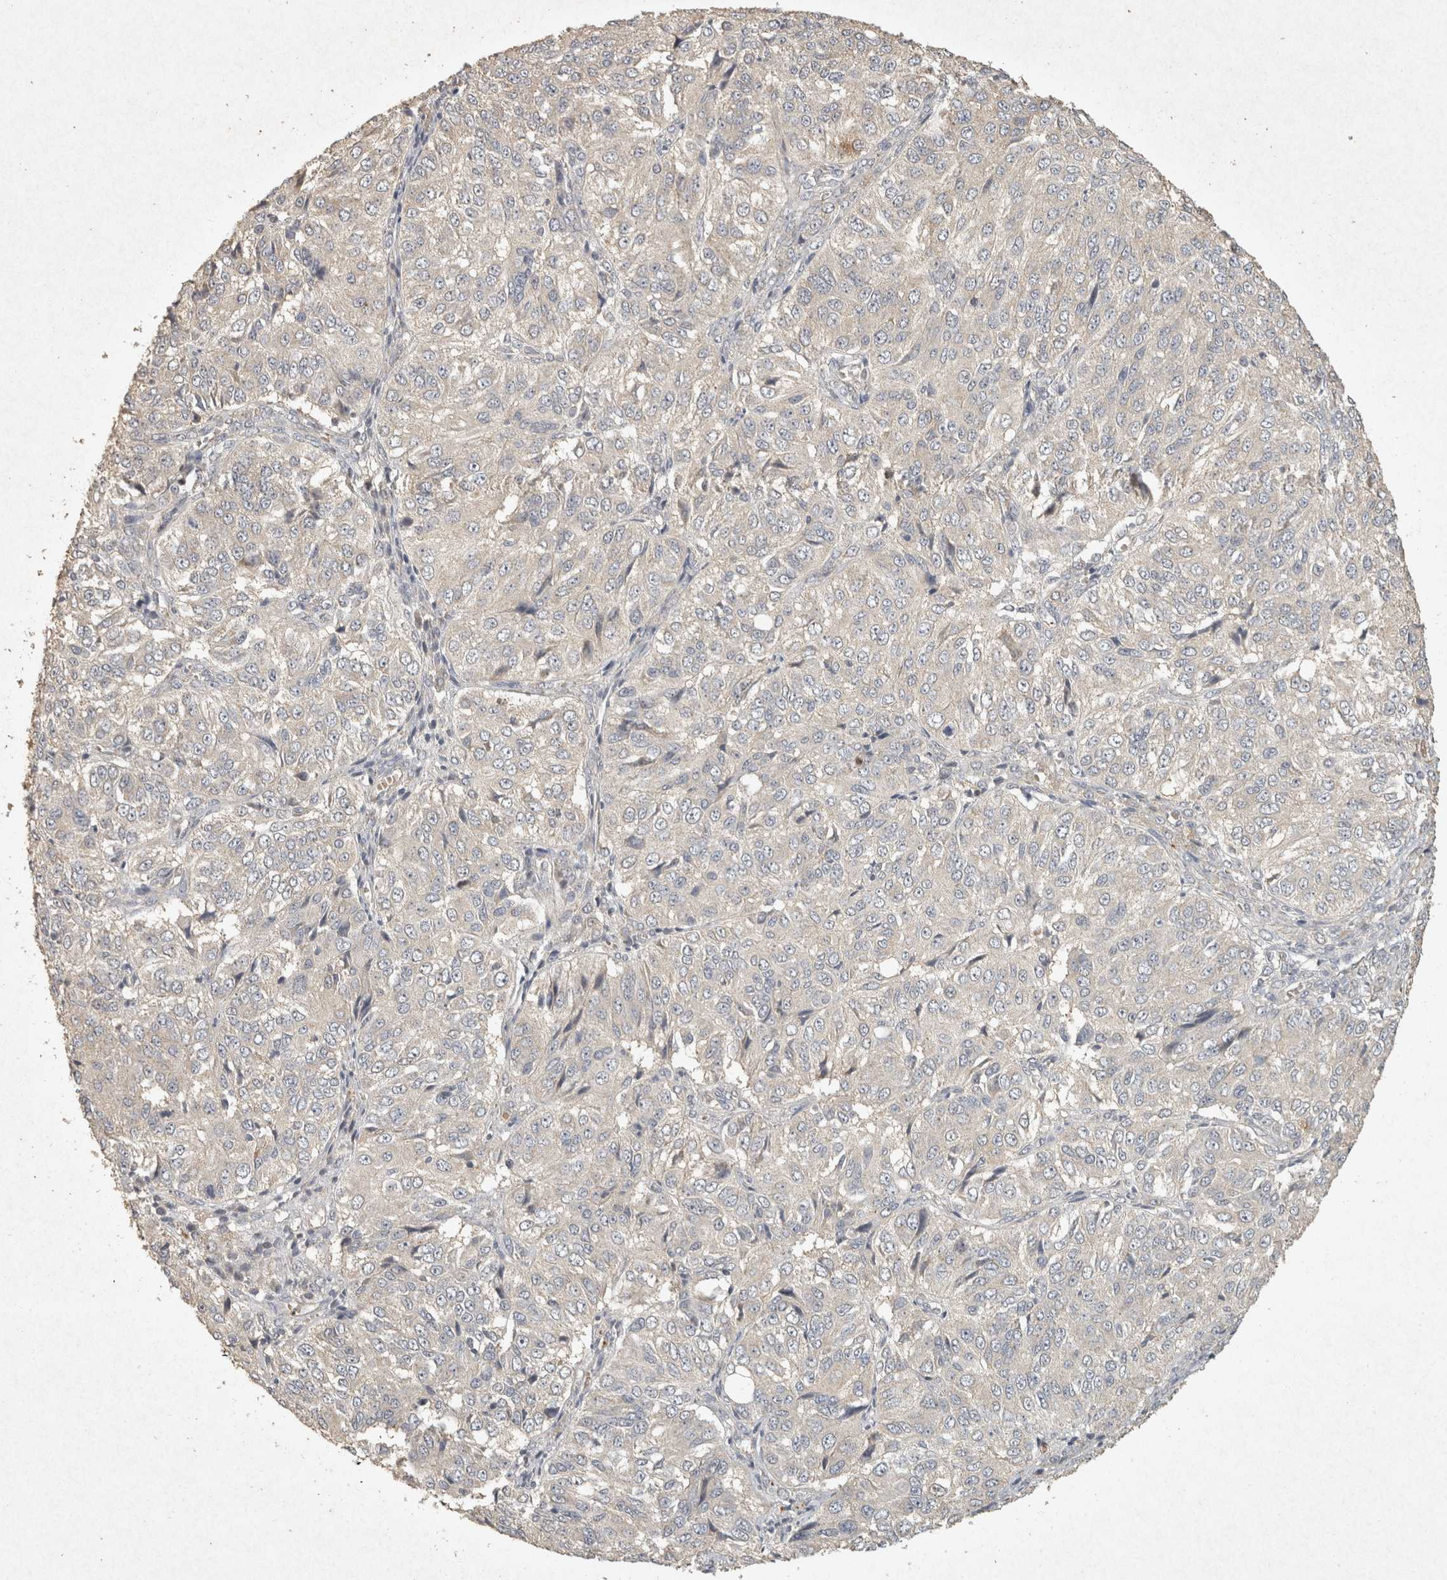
{"staining": {"intensity": "negative", "quantity": "none", "location": "none"}, "tissue": "ovarian cancer", "cell_type": "Tumor cells", "image_type": "cancer", "snomed": [{"axis": "morphology", "description": "Carcinoma, endometroid"}, {"axis": "topography", "description": "Ovary"}], "caption": "Tumor cells show no significant expression in ovarian cancer.", "gene": "OSTN", "patient": {"sex": "female", "age": 51}}